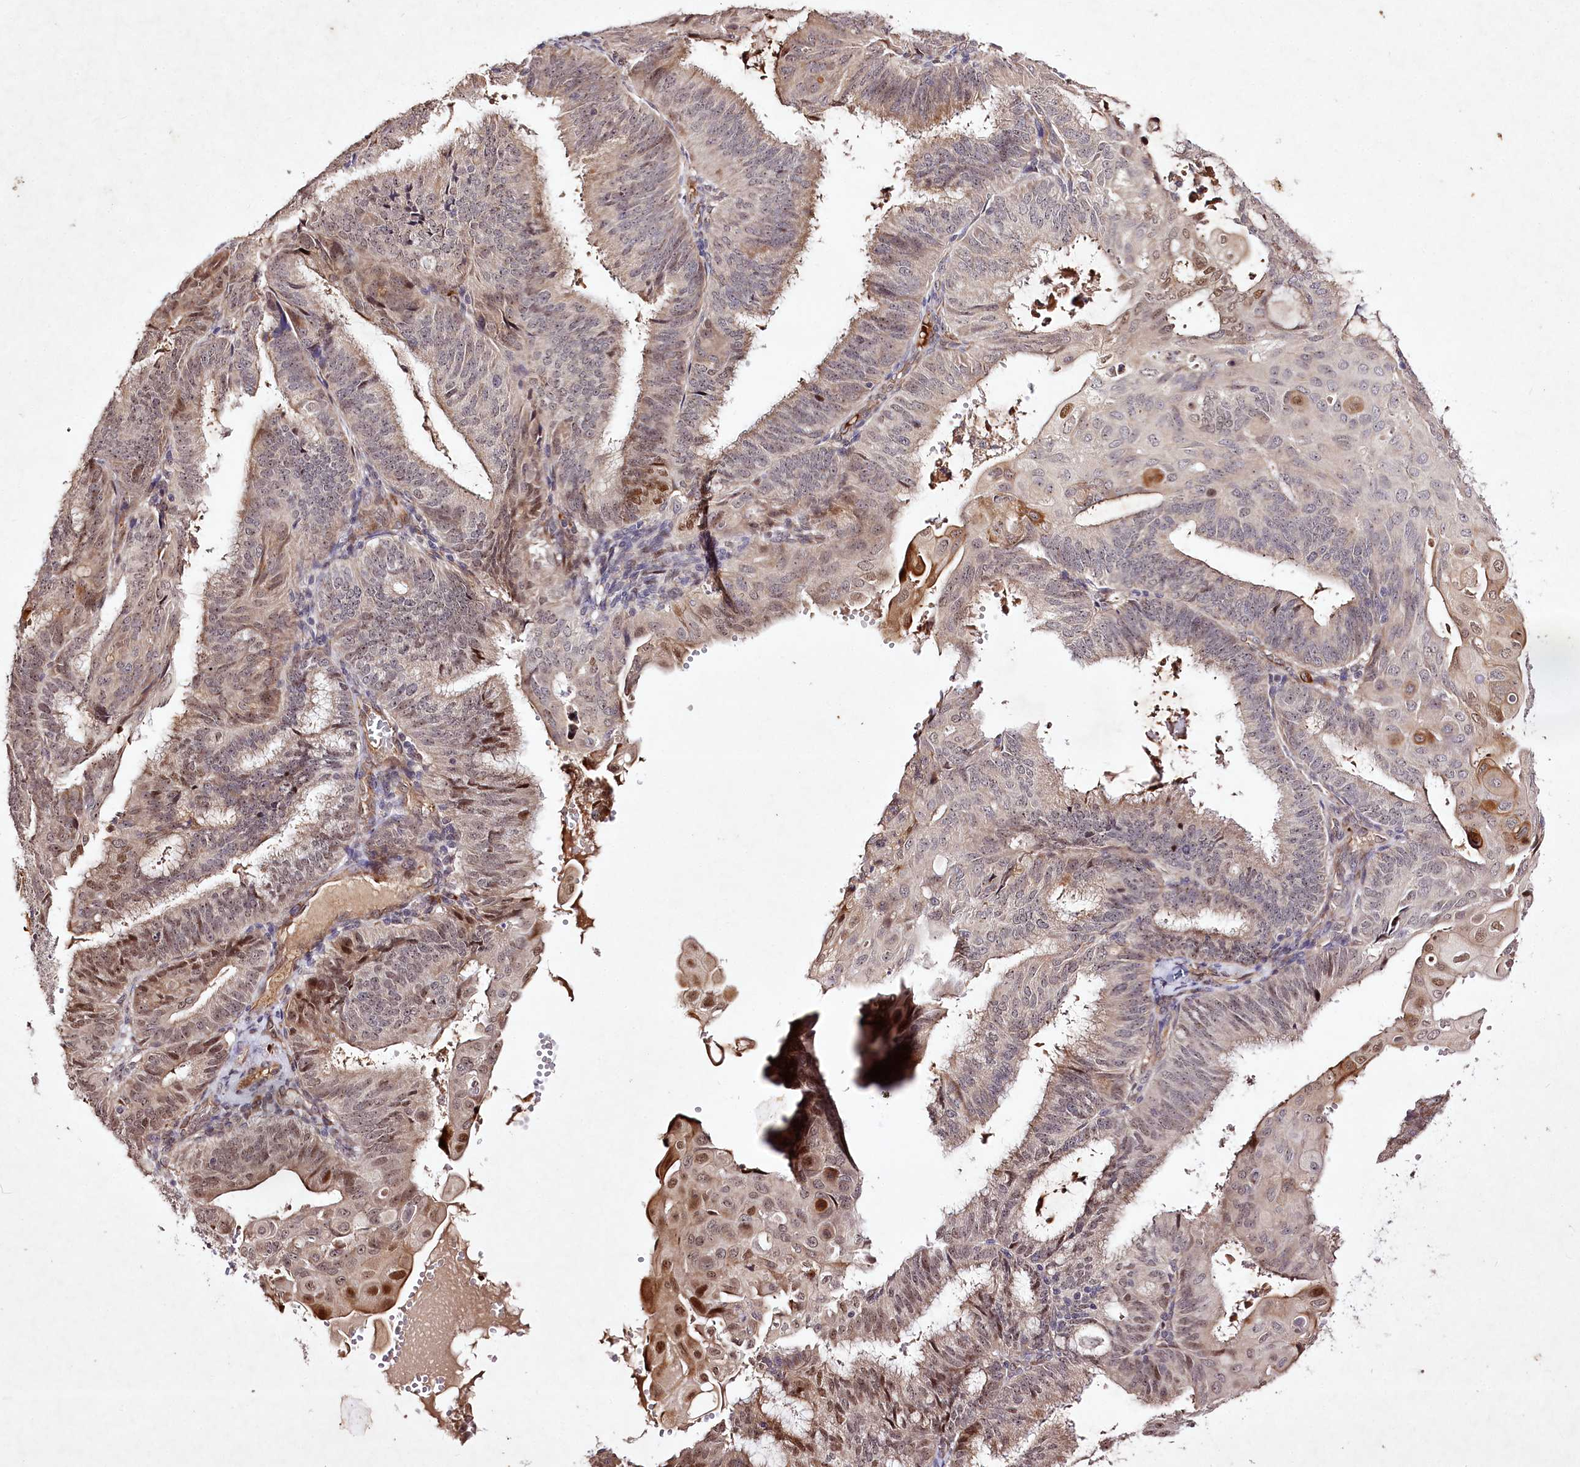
{"staining": {"intensity": "moderate", "quantity": "<25%", "location": "cytoplasmic/membranous,nuclear"}, "tissue": "endometrial cancer", "cell_type": "Tumor cells", "image_type": "cancer", "snomed": [{"axis": "morphology", "description": "Adenocarcinoma, NOS"}, {"axis": "topography", "description": "Endometrium"}], "caption": "This micrograph displays endometrial cancer stained with immunohistochemistry (IHC) to label a protein in brown. The cytoplasmic/membranous and nuclear of tumor cells show moderate positivity for the protein. Nuclei are counter-stained blue.", "gene": "DMP1", "patient": {"sex": "female", "age": 49}}